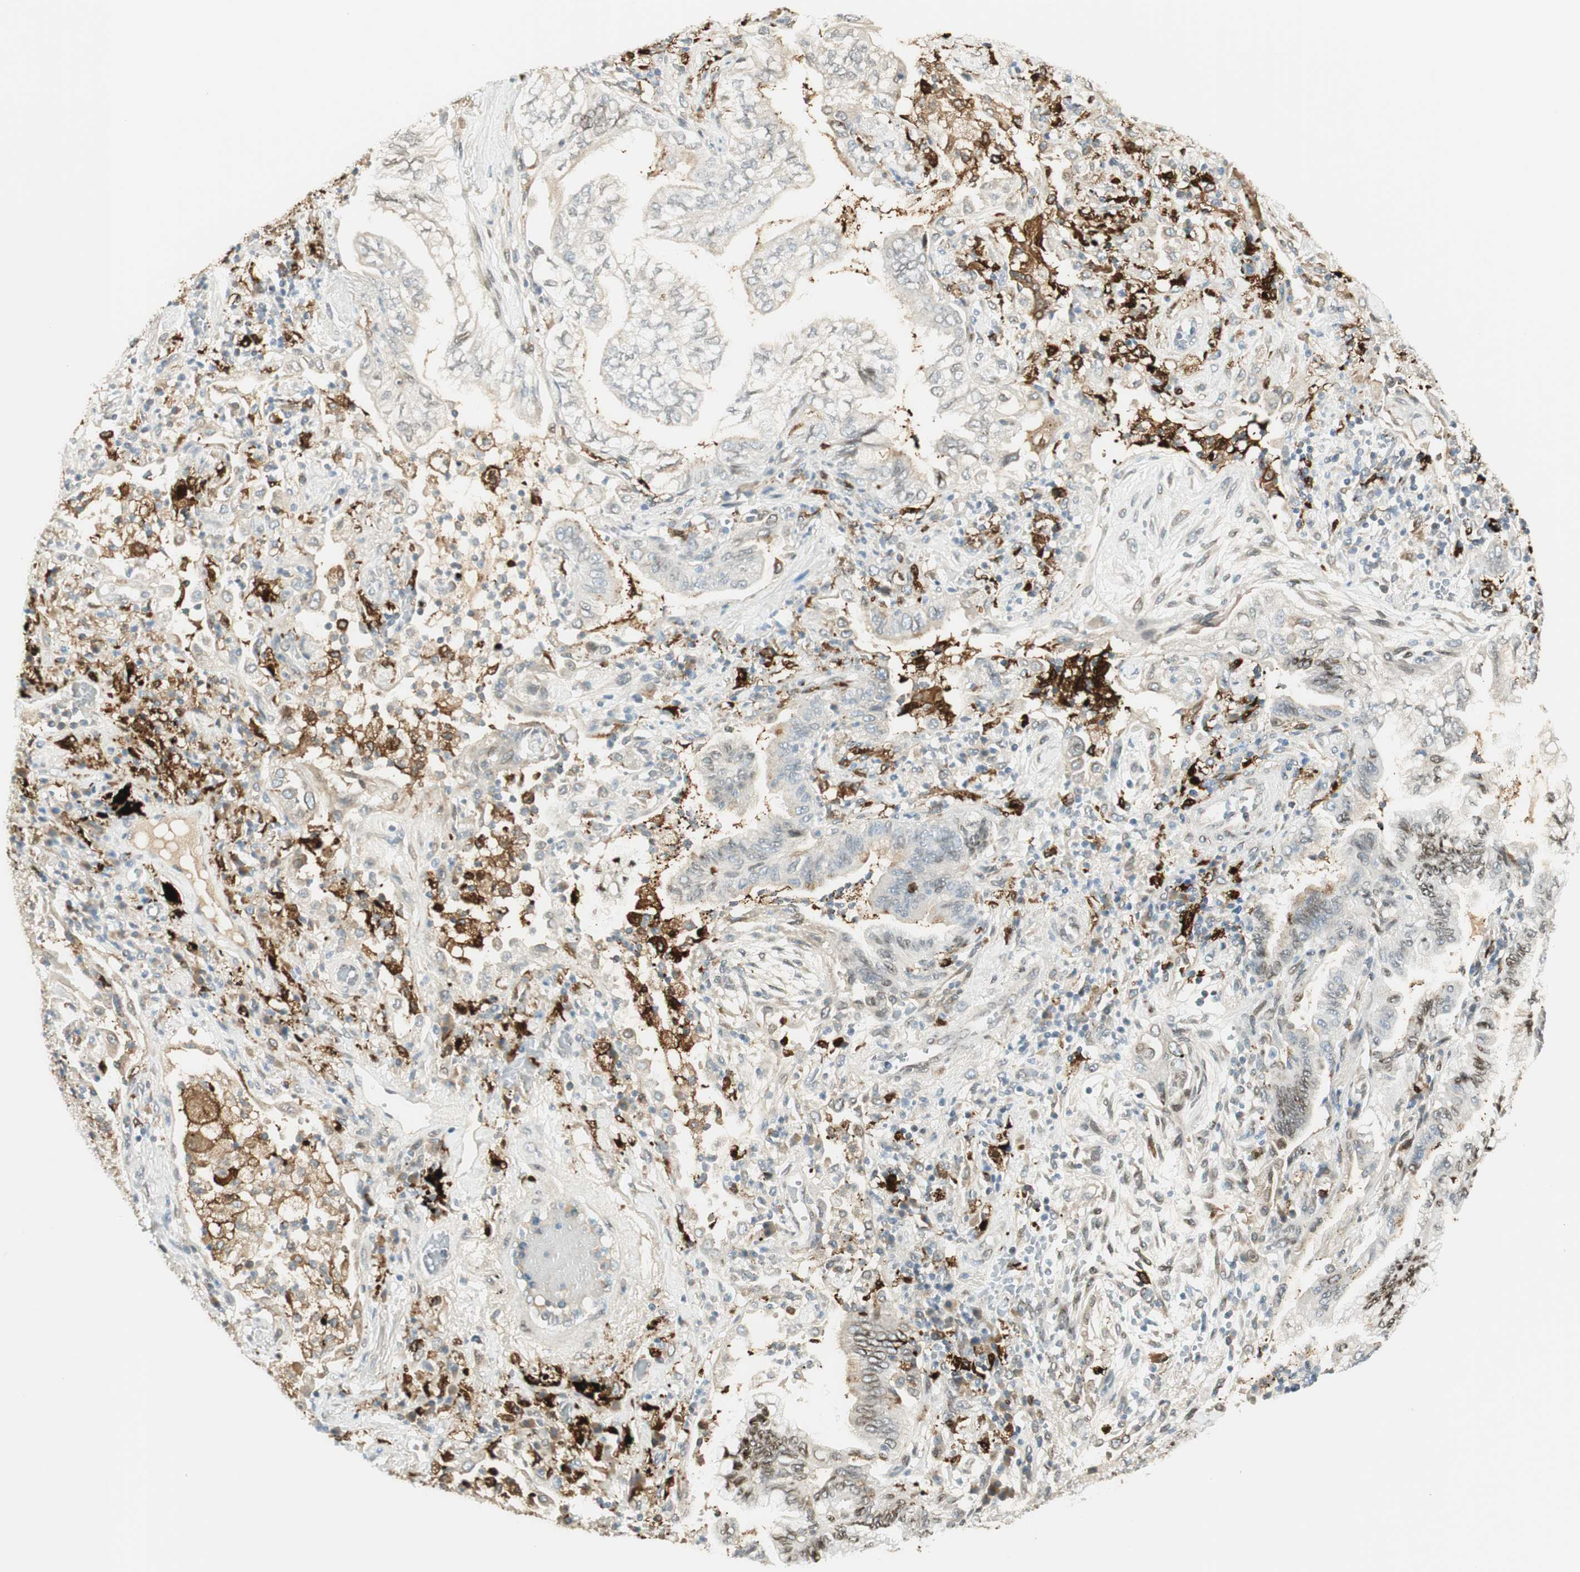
{"staining": {"intensity": "weak", "quantity": "25%-75%", "location": "cytoplasmic/membranous"}, "tissue": "lung cancer", "cell_type": "Tumor cells", "image_type": "cancer", "snomed": [{"axis": "morphology", "description": "Normal tissue, NOS"}, {"axis": "morphology", "description": "Adenocarcinoma, NOS"}, {"axis": "topography", "description": "Bronchus"}, {"axis": "topography", "description": "Lung"}], "caption": "About 25%-75% of tumor cells in human lung cancer show weak cytoplasmic/membranous protein expression as visualized by brown immunohistochemical staining.", "gene": "TMEM260", "patient": {"sex": "female", "age": 70}}